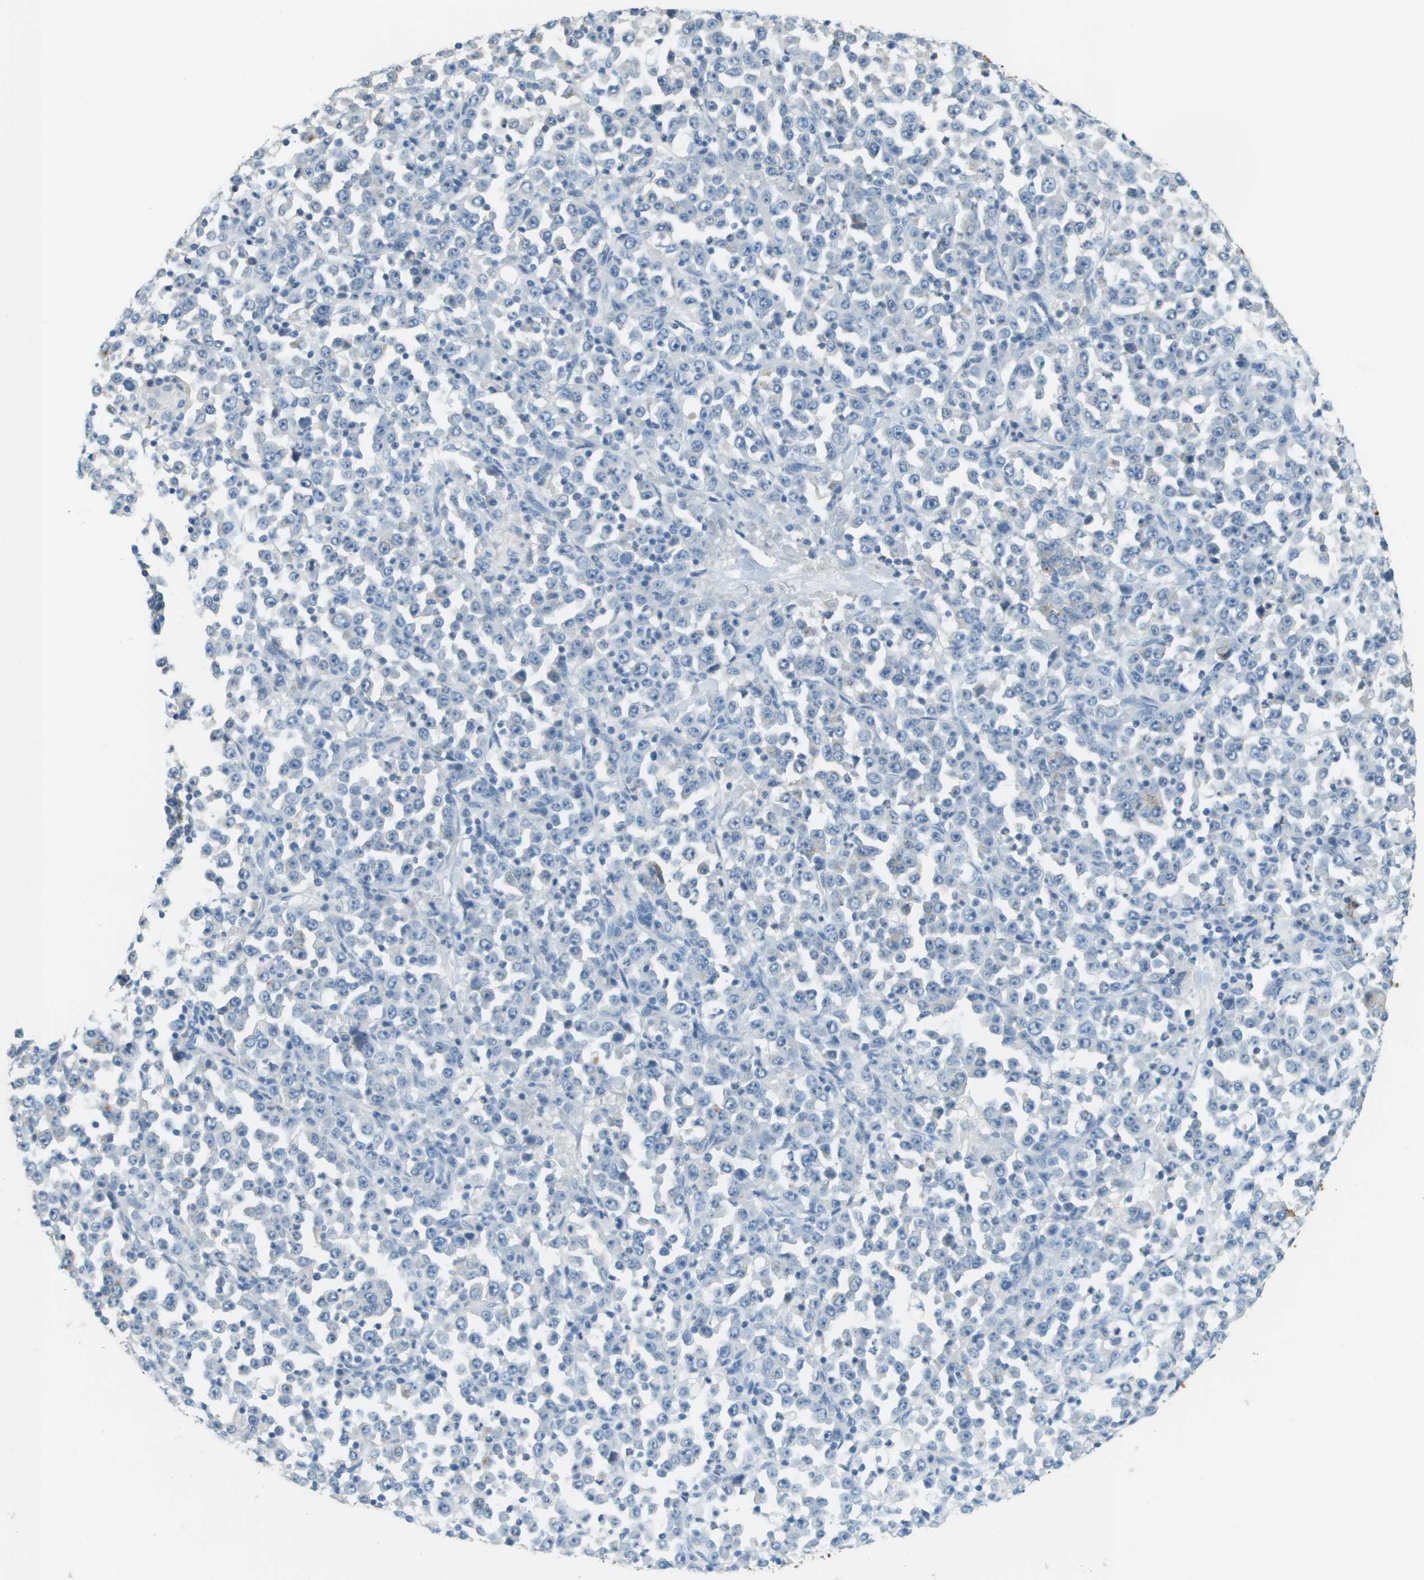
{"staining": {"intensity": "negative", "quantity": "none", "location": "none"}, "tissue": "stomach cancer", "cell_type": "Tumor cells", "image_type": "cancer", "snomed": [{"axis": "morphology", "description": "Normal tissue, NOS"}, {"axis": "morphology", "description": "Adenocarcinoma, NOS"}, {"axis": "topography", "description": "Stomach, upper"}, {"axis": "topography", "description": "Stomach"}], "caption": "High power microscopy histopathology image of an immunohistochemistry photomicrograph of stomach cancer, revealing no significant staining in tumor cells. Brightfield microscopy of immunohistochemistry (IHC) stained with DAB (brown) and hematoxylin (blue), captured at high magnification.", "gene": "DCN", "patient": {"sex": "male", "age": 59}}